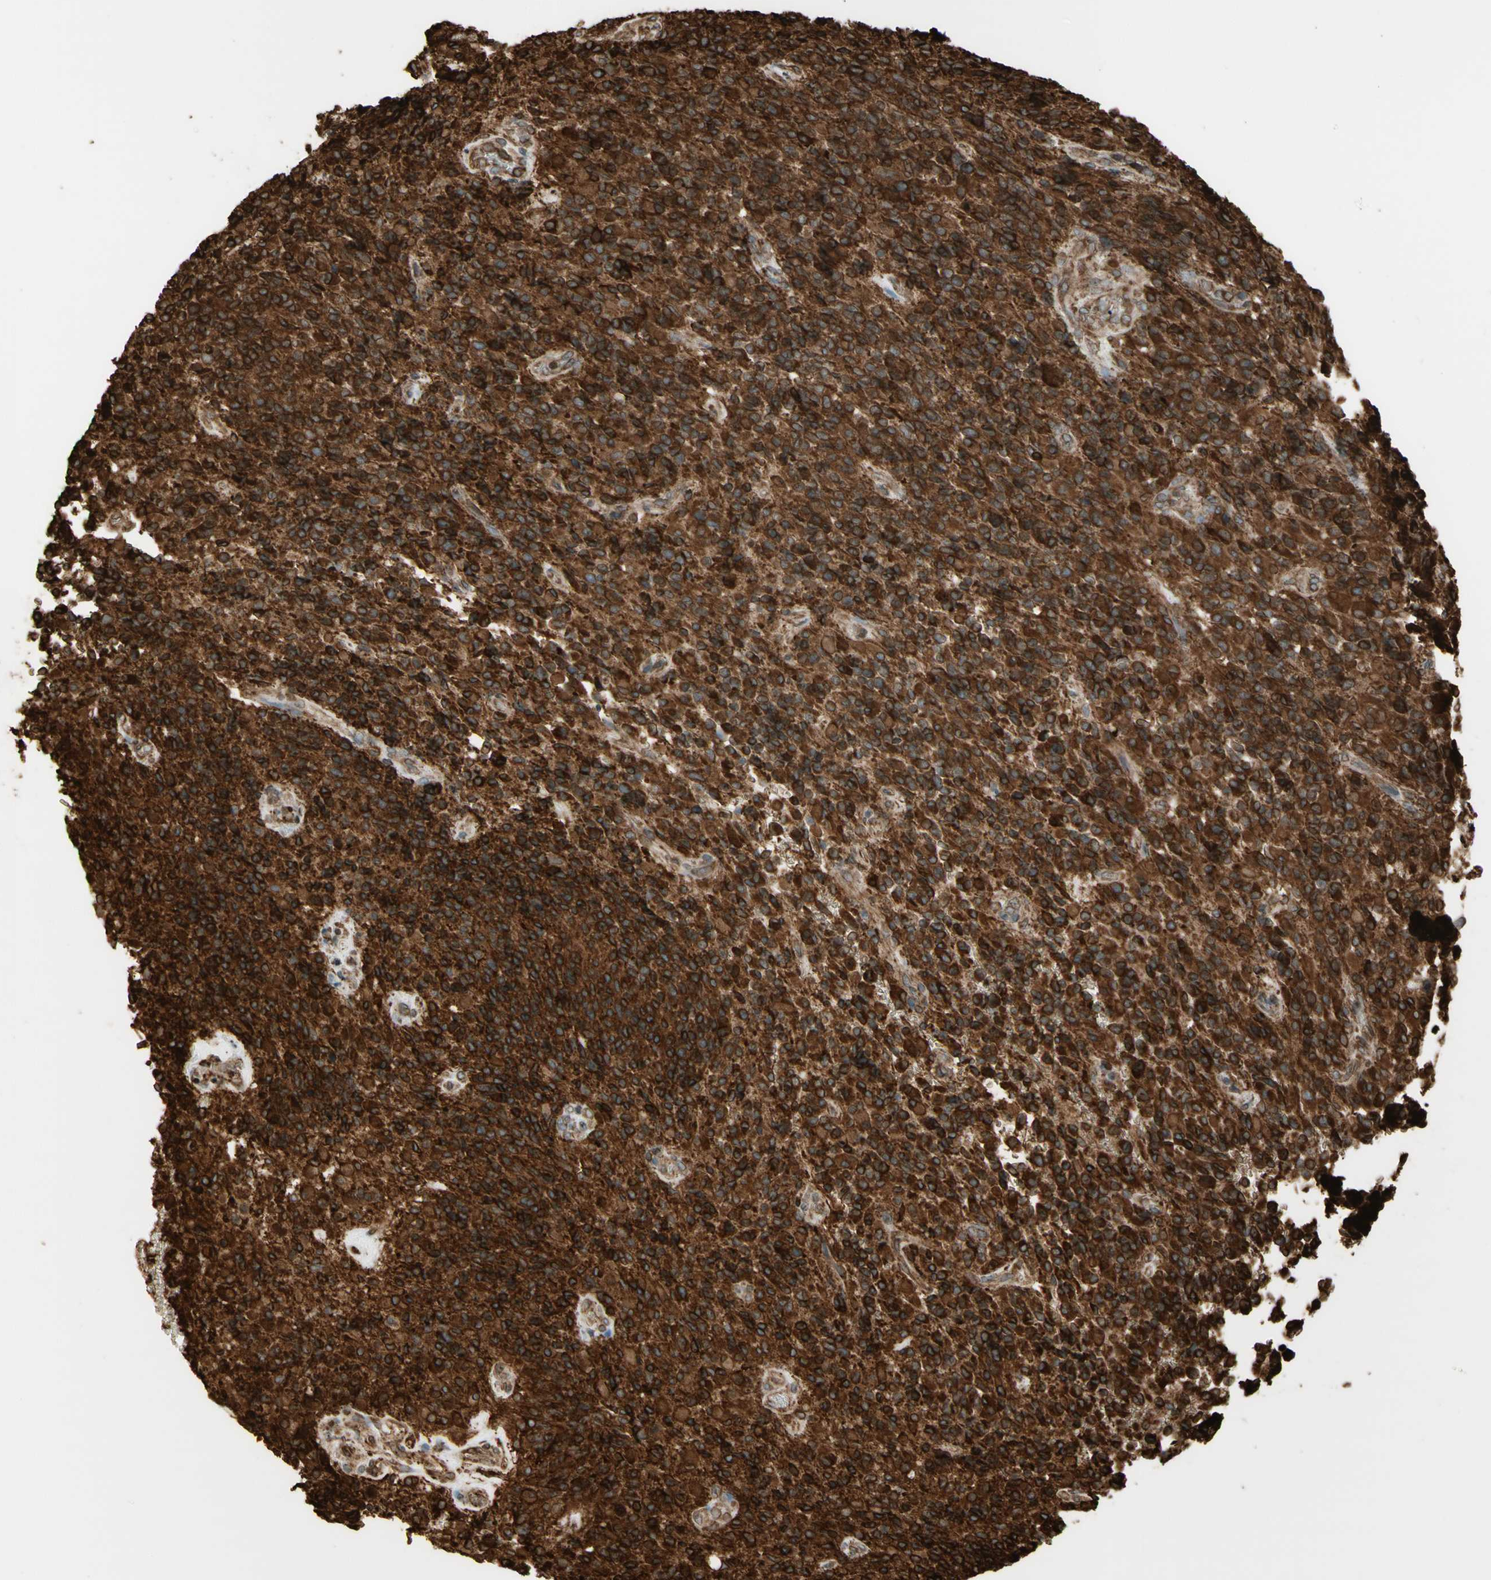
{"staining": {"intensity": "strong", "quantity": ">75%", "location": "cytoplasmic/membranous"}, "tissue": "glioma", "cell_type": "Tumor cells", "image_type": "cancer", "snomed": [{"axis": "morphology", "description": "Glioma, malignant, High grade"}, {"axis": "topography", "description": "Brain"}], "caption": "A brown stain labels strong cytoplasmic/membranous staining of a protein in human malignant glioma (high-grade) tumor cells. (Brightfield microscopy of DAB IHC at high magnification).", "gene": "CANX", "patient": {"sex": "male", "age": 71}}